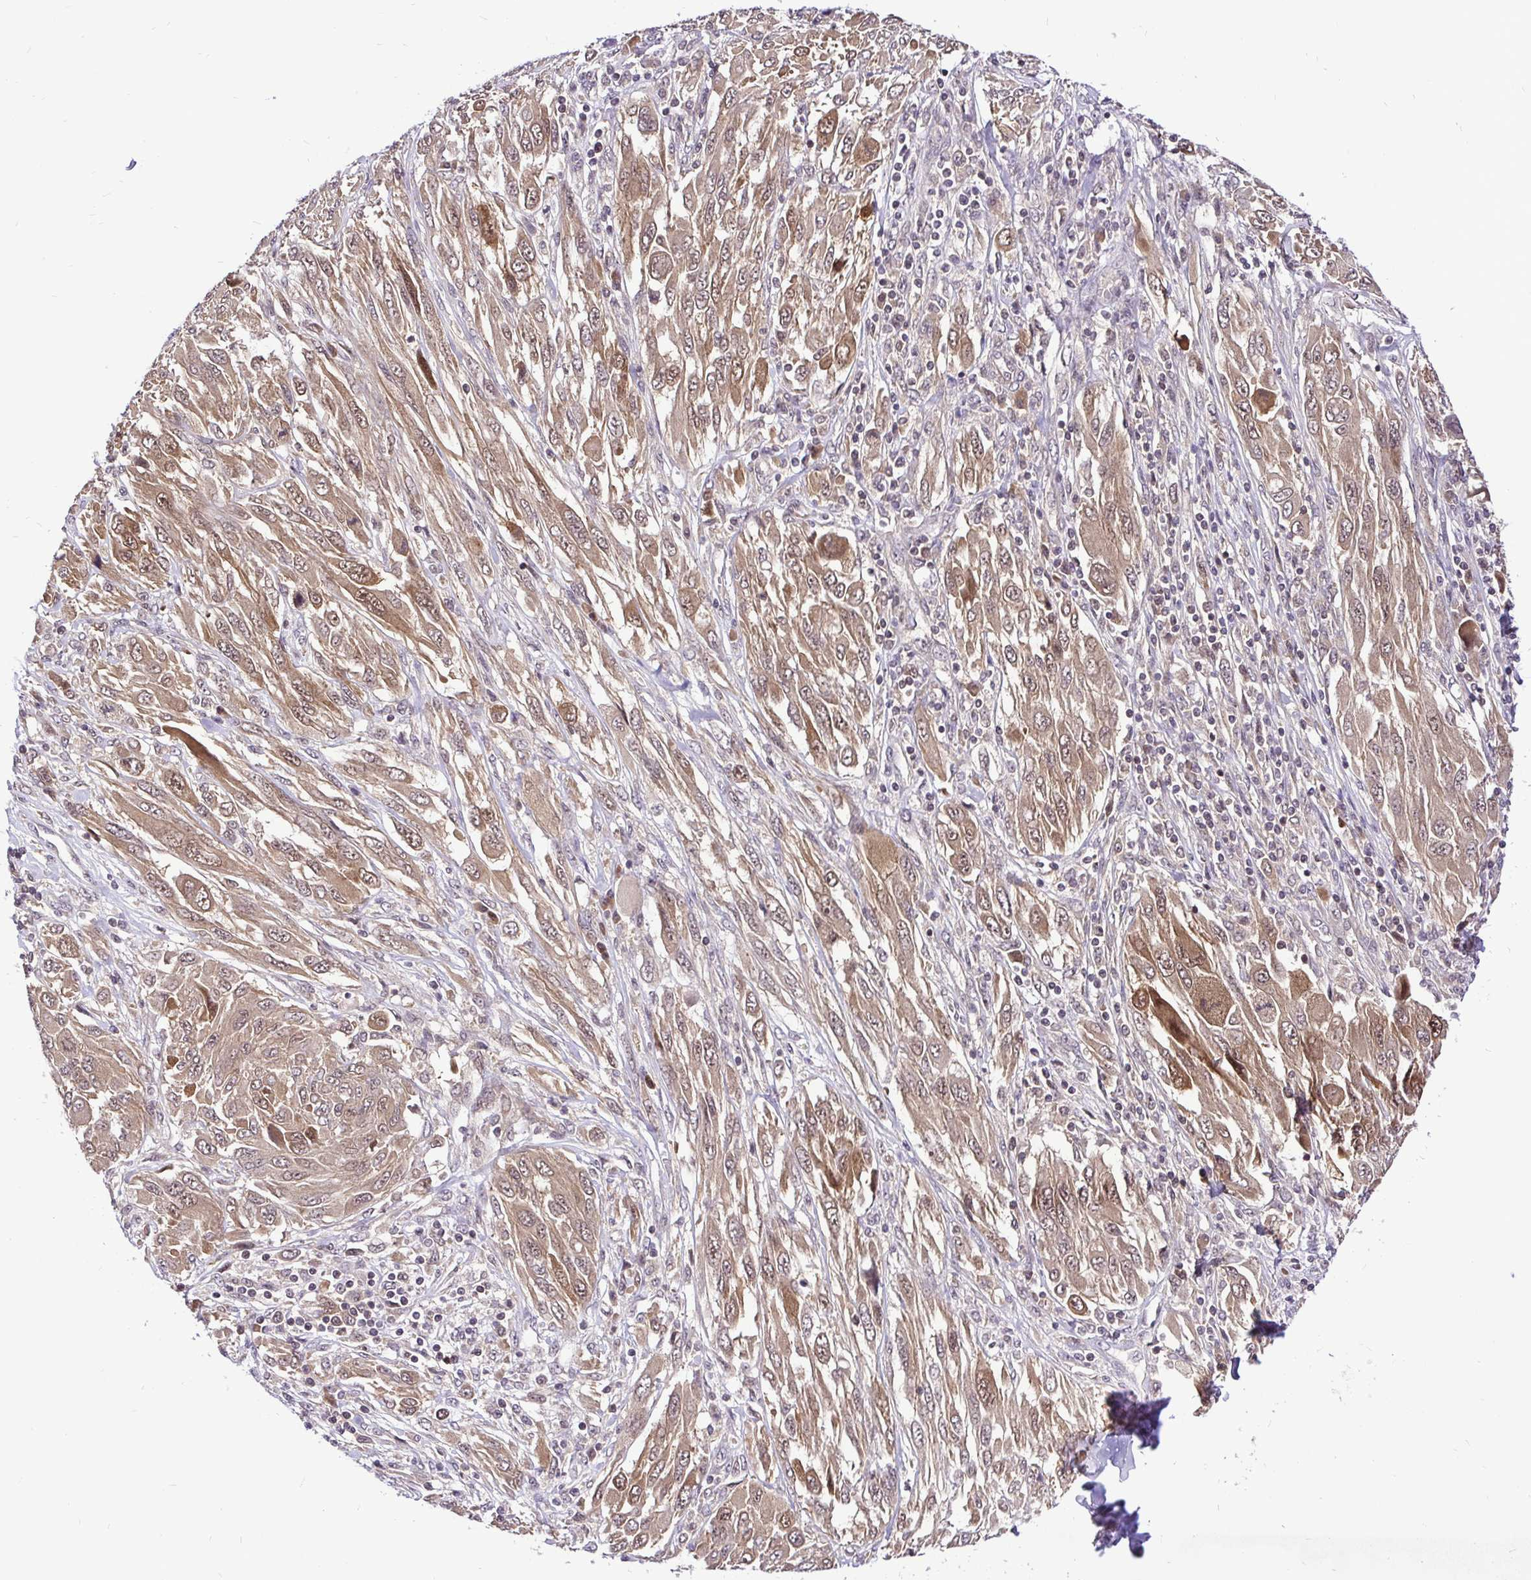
{"staining": {"intensity": "moderate", "quantity": ">75%", "location": "cytoplasmic/membranous"}, "tissue": "melanoma", "cell_type": "Tumor cells", "image_type": "cancer", "snomed": [{"axis": "morphology", "description": "Malignant melanoma, NOS"}, {"axis": "topography", "description": "Skin"}], "caption": "Protein expression analysis of human malignant melanoma reveals moderate cytoplasmic/membranous positivity in about >75% of tumor cells. The protein is stained brown, and the nuclei are stained in blue (DAB (3,3'-diaminobenzidine) IHC with brightfield microscopy, high magnification).", "gene": "UBE2M", "patient": {"sex": "female", "age": 91}}